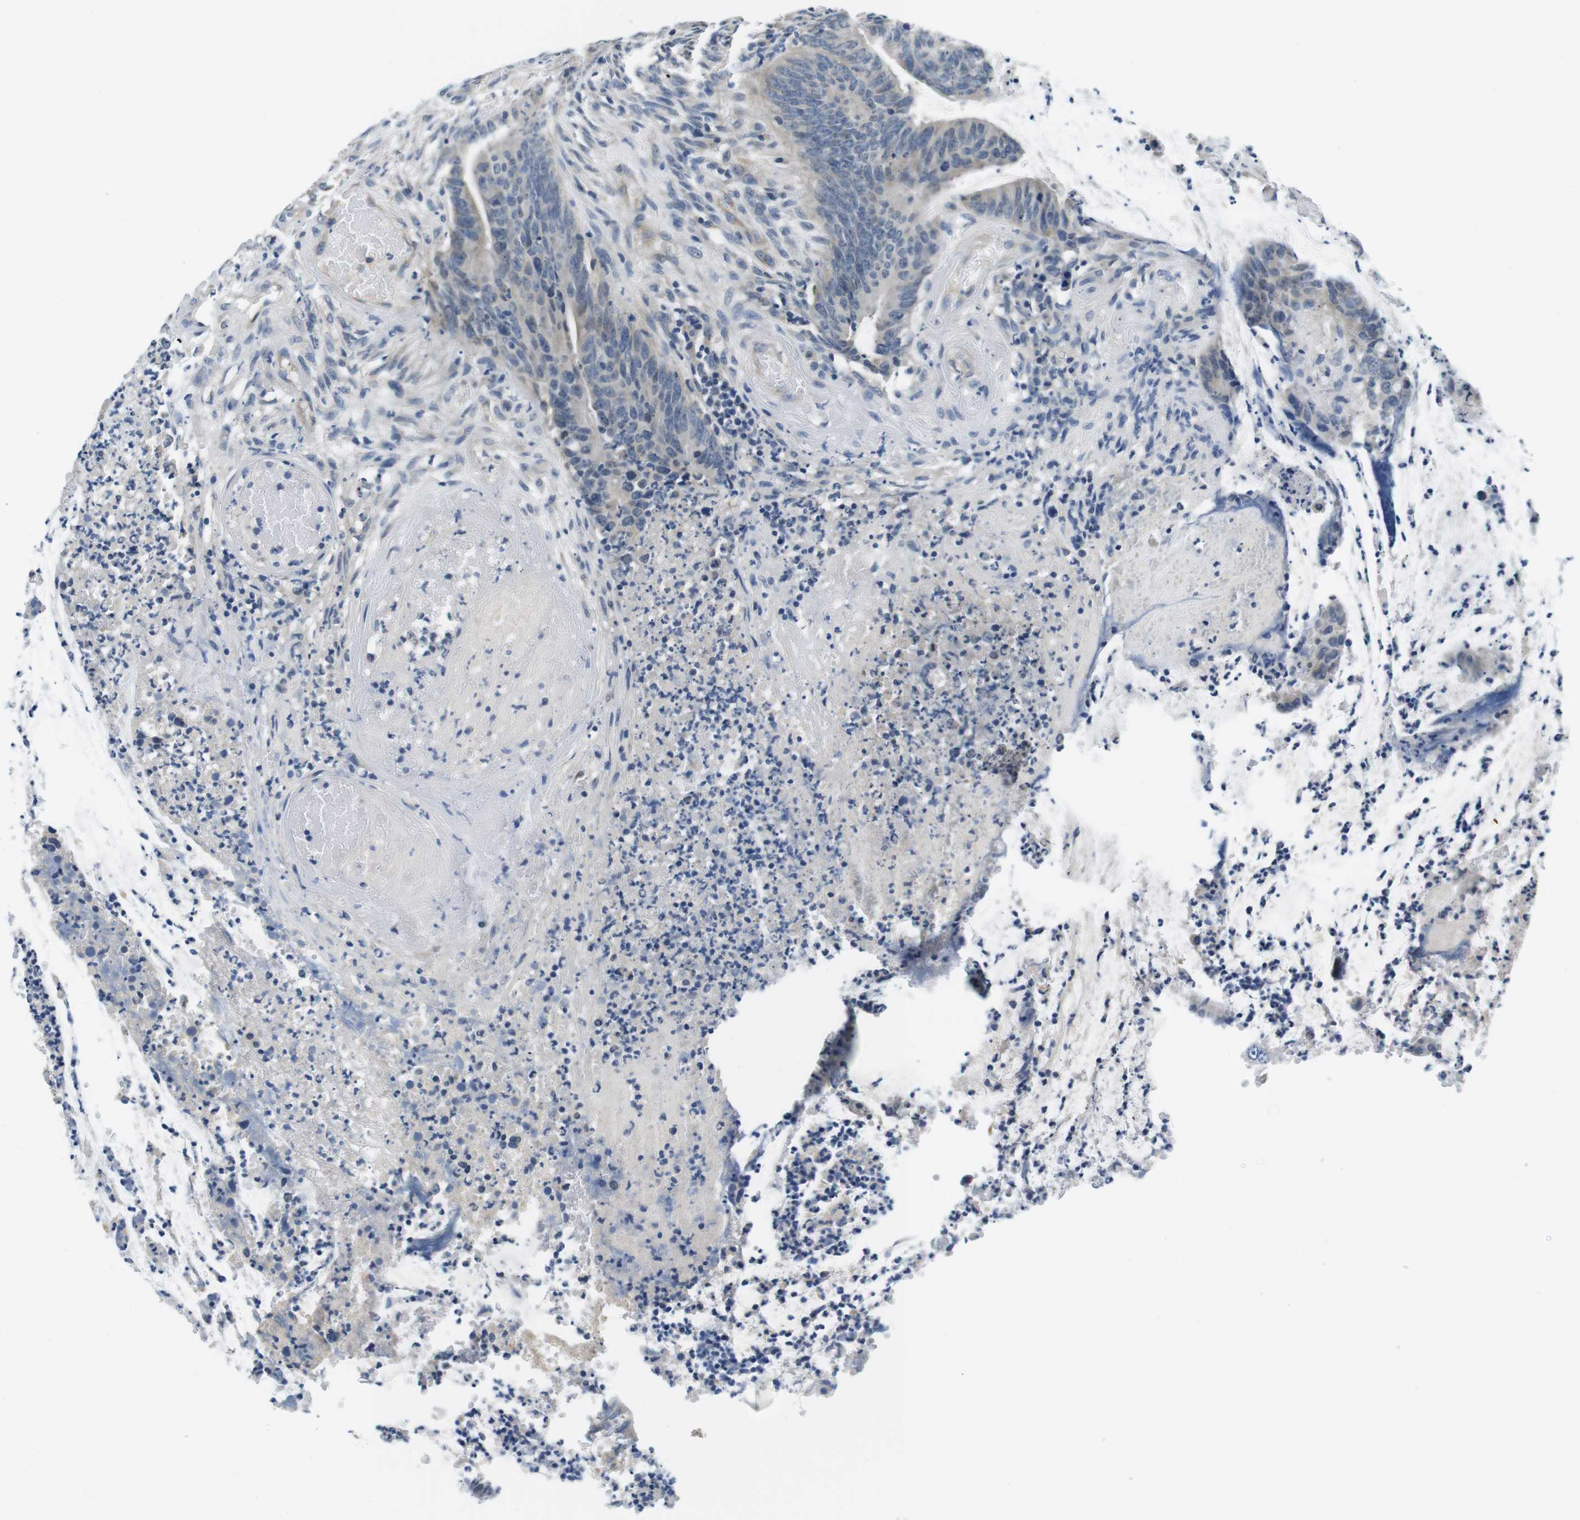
{"staining": {"intensity": "weak", "quantity": "<25%", "location": "cytoplasmic/membranous"}, "tissue": "colorectal cancer", "cell_type": "Tumor cells", "image_type": "cancer", "snomed": [{"axis": "morphology", "description": "Adenocarcinoma, NOS"}, {"axis": "topography", "description": "Rectum"}], "caption": "Tumor cells are negative for protein expression in human colorectal cancer (adenocarcinoma).", "gene": "DTNA", "patient": {"sex": "female", "age": 66}}